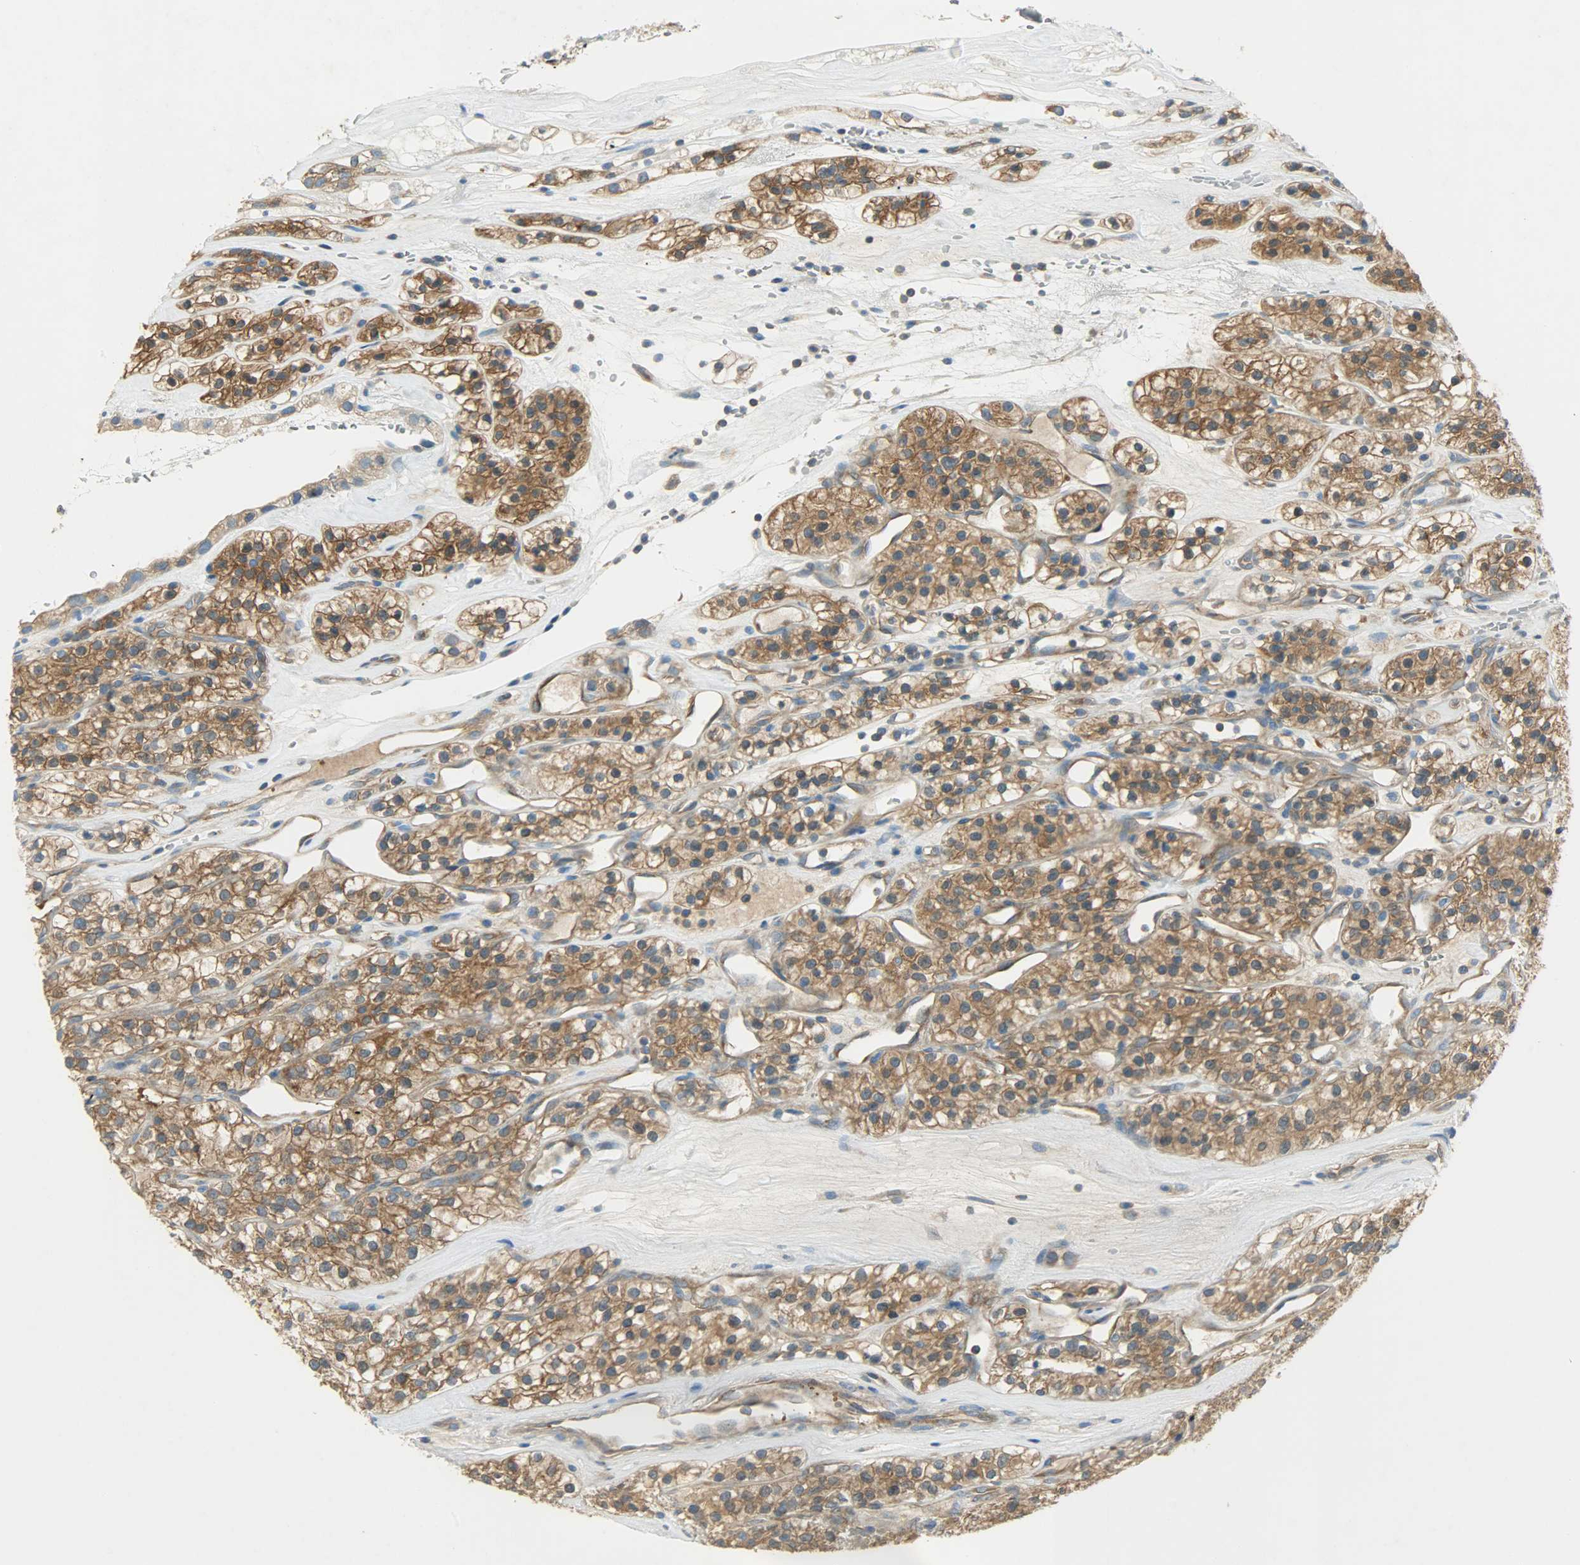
{"staining": {"intensity": "moderate", "quantity": ">75%", "location": "cytoplasmic/membranous"}, "tissue": "renal cancer", "cell_type": "Tumor cells", "image_type": "cancer", "snomed": [{"axis": "morphology", "description": "Adenocarcinoma, NOS"}, {"axis": "topography", "description": "Kidney"}], "caption": "Immunohistochemistry image of neoplastic tissue: adenocarcinoma (renal) stained using immunohistochemistry shows medium levels of moderate protein expression localized specifically in the cytoplasmic/membranous of tumor cells, appearing as a cytoplasmic/membranous brown color.", "gene": "TSC22D2", "patient": {"sex": "female", "age": 57}}